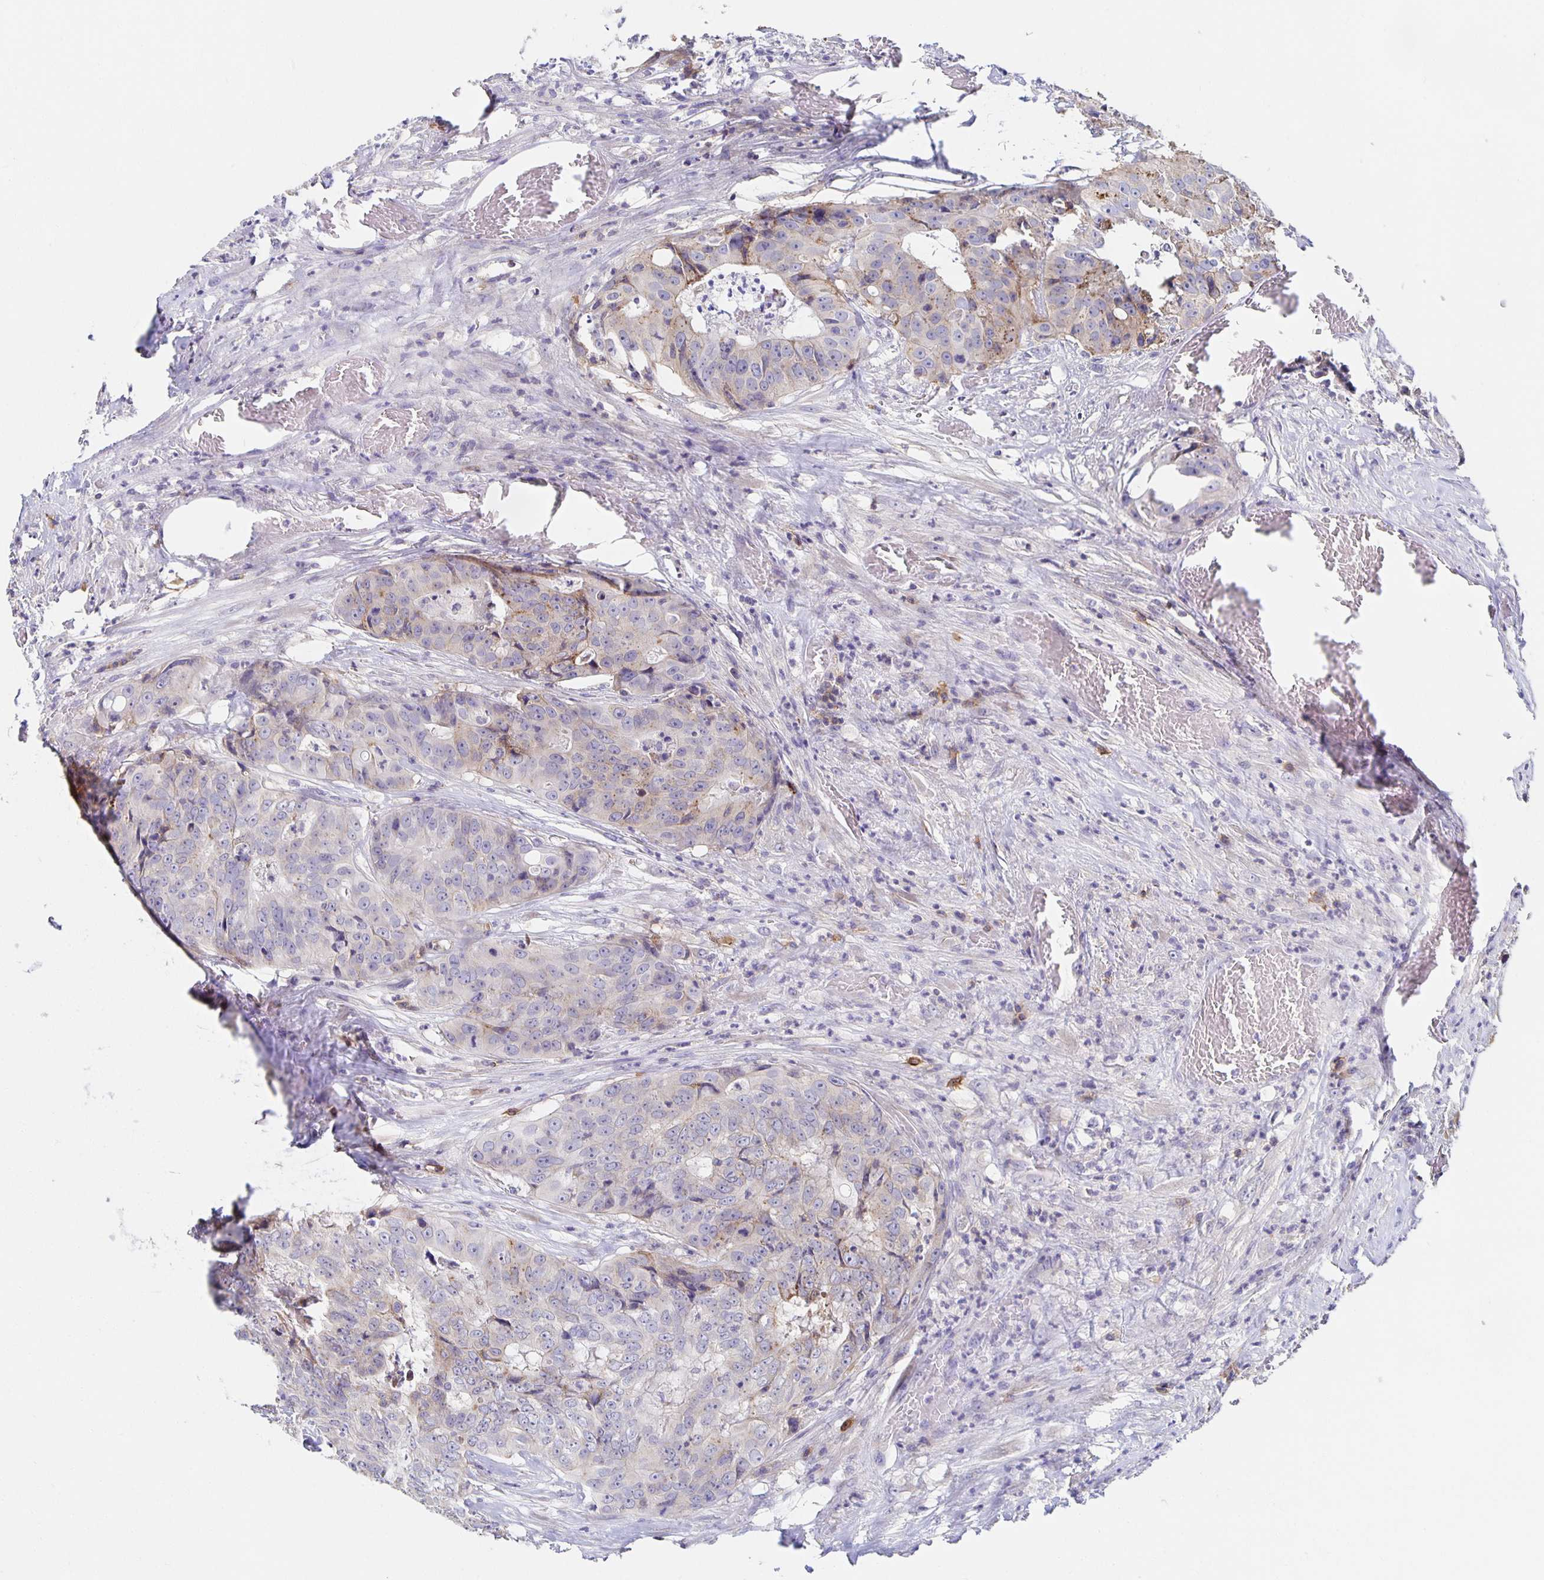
{"staining": {"intensity": "weak", "quantity": "<25%", "location": "cytoplasmic/membranous"}, "tissue": "colorectal cancer", "cell_type": "Tumor cells", "image_type": "cancer", "snomed": [{"axis": "morphology", "description": "Adenocarcinoma, NOS"}, {"axis": "topography", "description": "Rectum"}], "caption": "The micrograph displays no significant positivity in tumor cells of colorectal adenocarcinoma. (DAB immunohistochemistry (IHC), high magnification).", "gene": "BAD", "patient": {"sex": "female", "age": 62}}